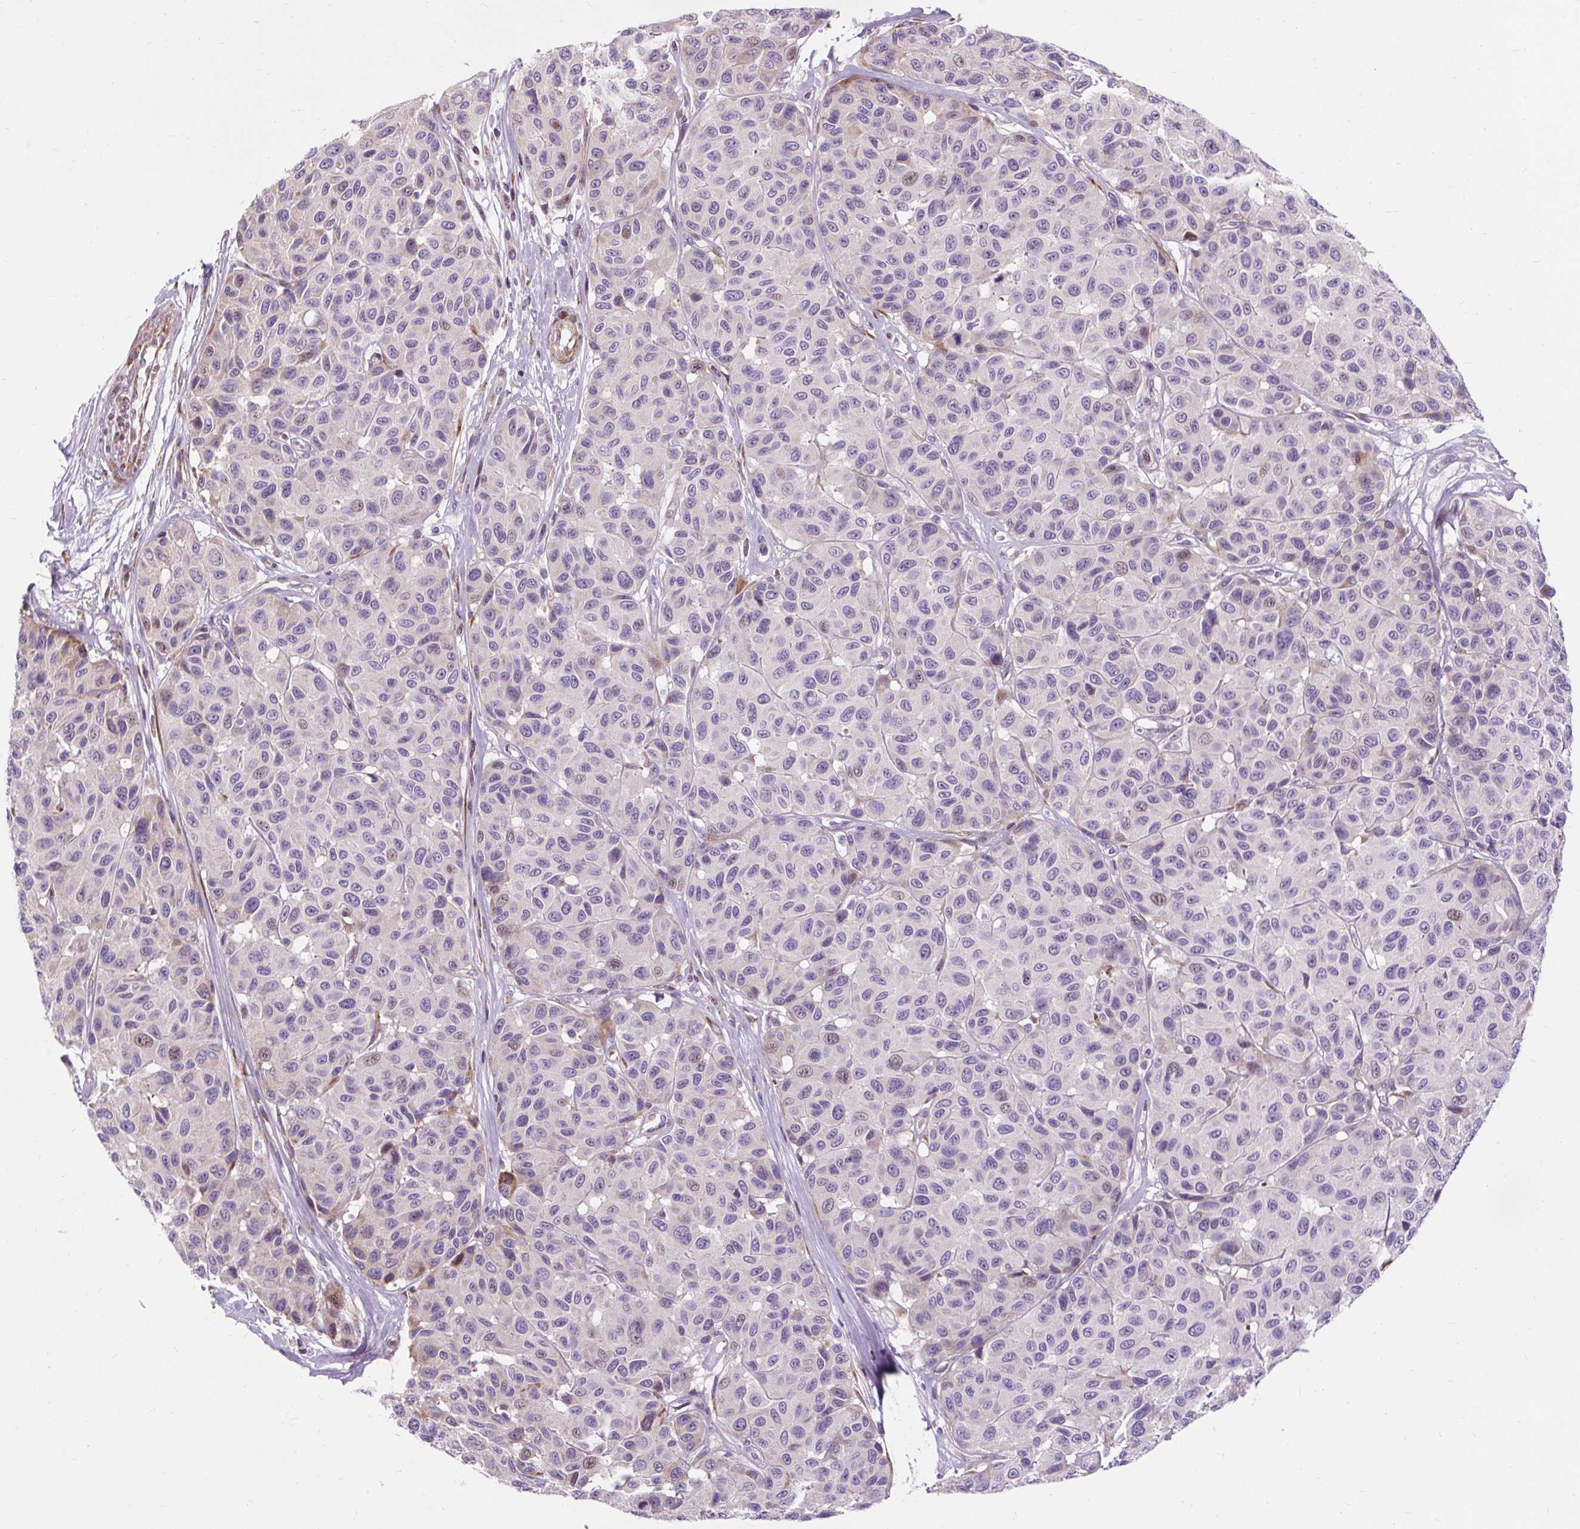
{"staining": {"intensity": "weak", "quantity": "<25%", "location": "cytoplasmic/membranous,nuclear"}, "tissue": "melanoma", "cell_type": "Tumor cells", "image_type": "cancer", "snomed": [{"axis": "morphology", "description": "Malignant melanoma, NOS"}, {"axis": "topography", "description": "Skin"}], "caption": "DAB immunohistochemical staining of melanoma exhibits no significant expression in tumor cells.", "gene": "CISD3", "patient": {"sex": "female", "age": 66}}